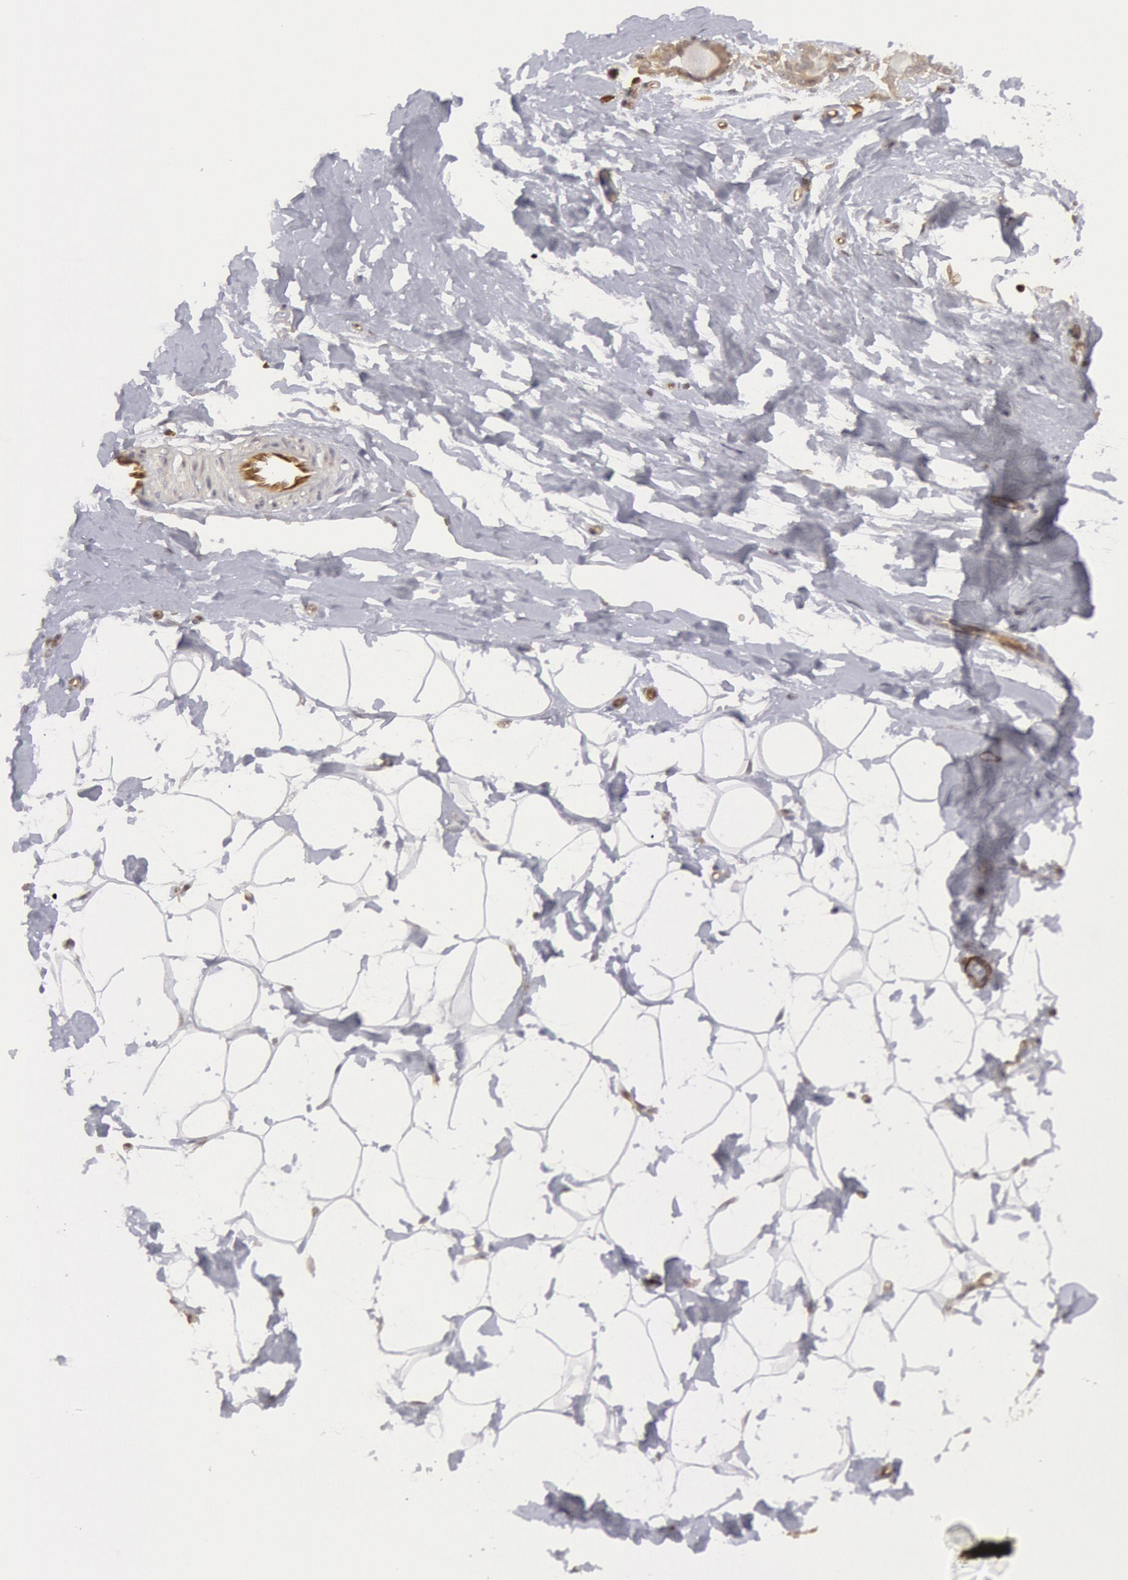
{"staining": {"intensity": "negative", "quantity": "none", "location": "none"}, "tissue": "breast", "cell_type": "Adipocytes", "image_type": "normal", "snomed": [{"axis": "morphology", "description": "Normal tissue, NOS"}, {"axis": "topography", "description": "Breast"}], "caption": "There is no significant staining in adipocytes of breast. (Brightfield microscopy of DAB IHC at high magnification).", "gene": "ENSG00000250264", "patient": {"sex": "female", "age": 23}}